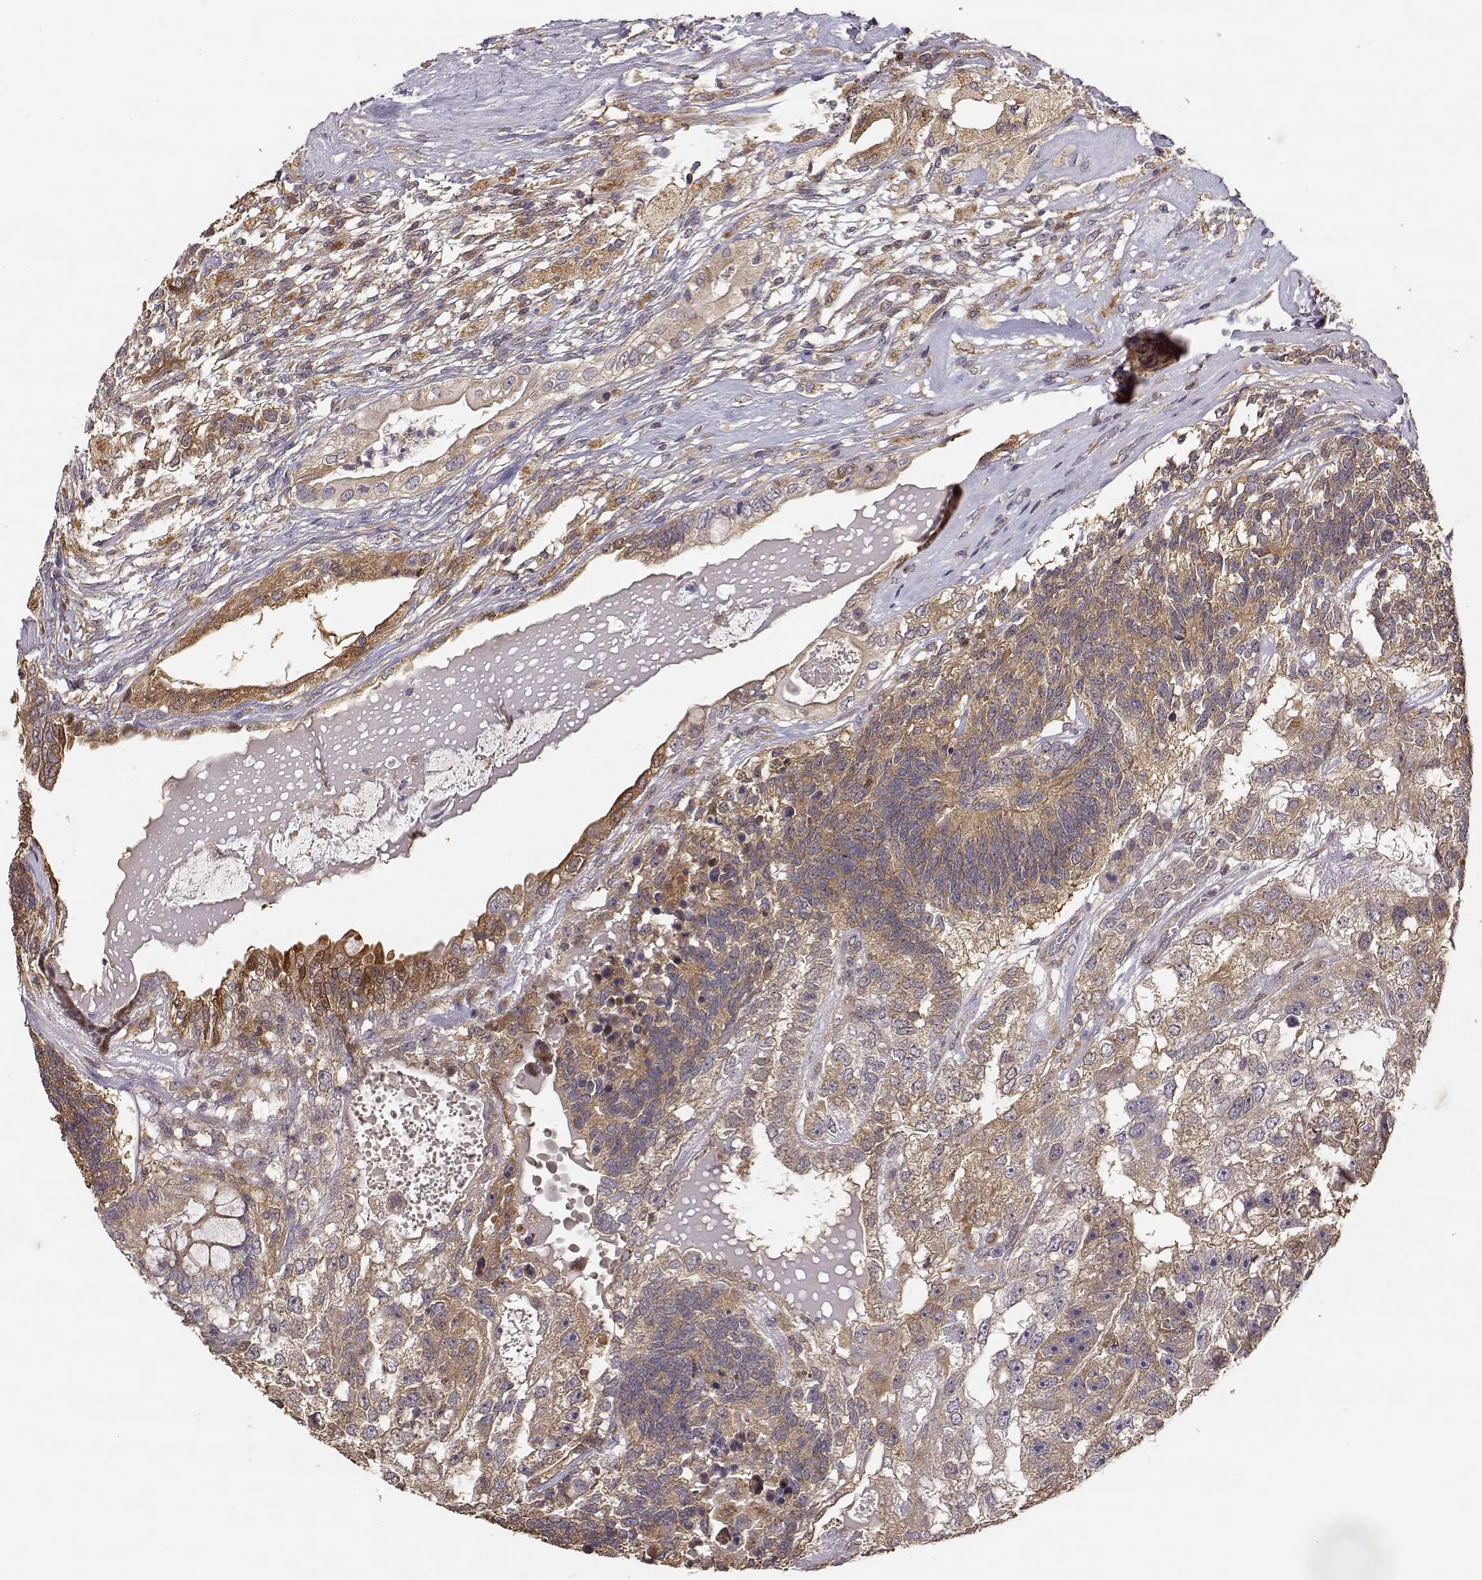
{"staining": {"intensity": "moderate", "quantity": ">75%", "location": "cytoplasmic/membranous"}, "tissue": "testis cancer", "cell_type": "Tumor cells", "image_type": "cancer", "snomed": [{"axis": "morphology", "description": "Seminoma, NOS"}, {"axis": "morphology", "description": "Carcinoma, Embryonal, NOS"}, {"axis": "topography", "description": "Testis"}], "caption": "A high-resolution photomicrograph shows immunohistochemistry staining of testis embryonal carcinoma, which exhibits moderate cytoplasmic/membranous expression in approximately >75% of tumor cells.", "gene": "CRIM1", "patient": {"sex": "male", "age": 41}}